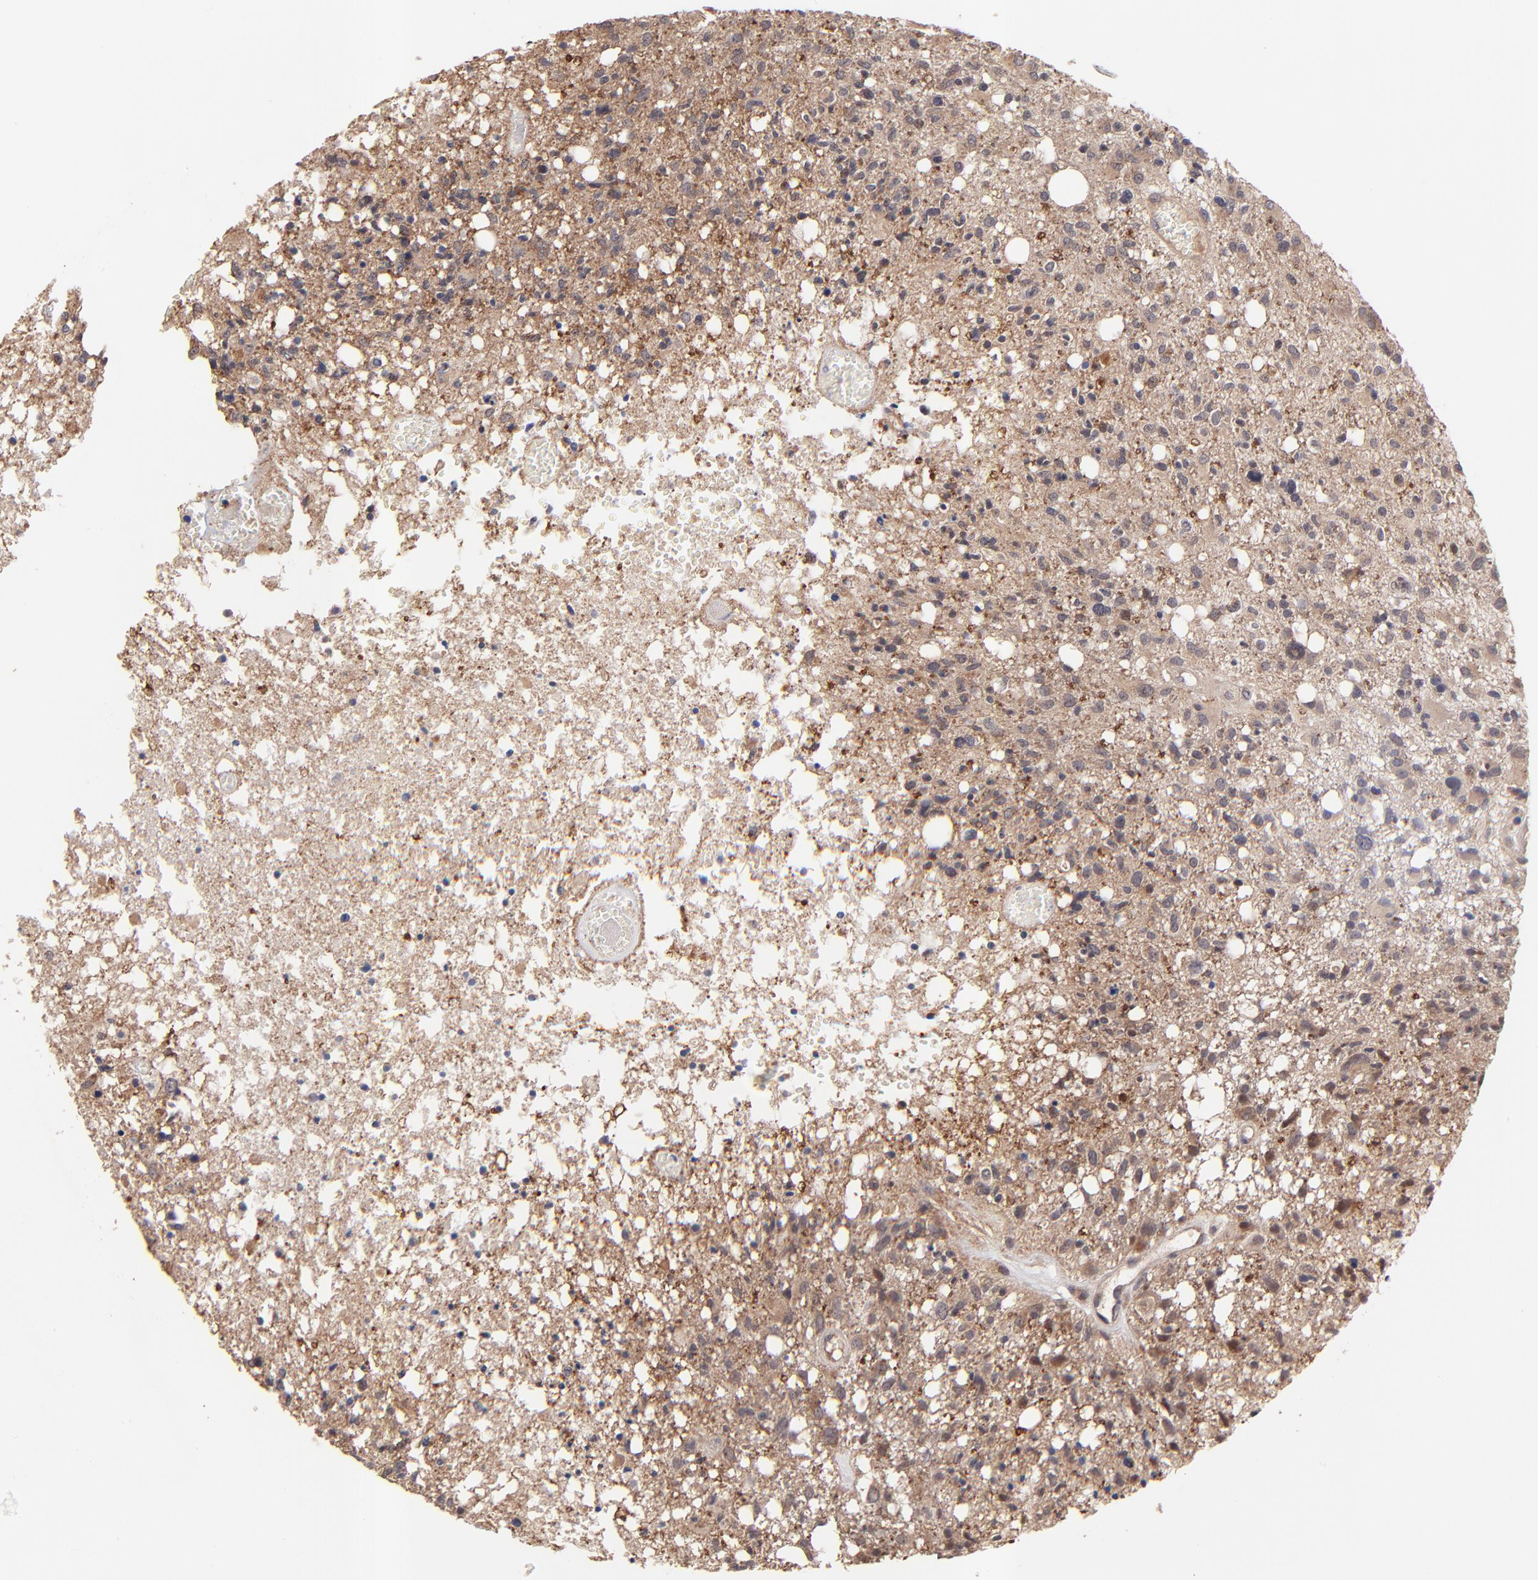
{"staining": {"intensity": "weak", "quantity": "<25%", "location": "cytoplasmic/membranous"}, "tissue": "glioma", "cell_type": "Tumor cells", "image_type": "cancer", "snomed": [{"axis": "morphology", "description": "Glioma, malignant, High grade"}, {"axis": "topography", "description": "Cerebral cortex"}], "caption": "This is an immunohistochemistry (IHC) histopathology image of human malignant glioma (high-grade). There is no positivity in tumor cells.", "gene": "BAIAP2L2", "patient": {"sex": "male", "age": 76}}